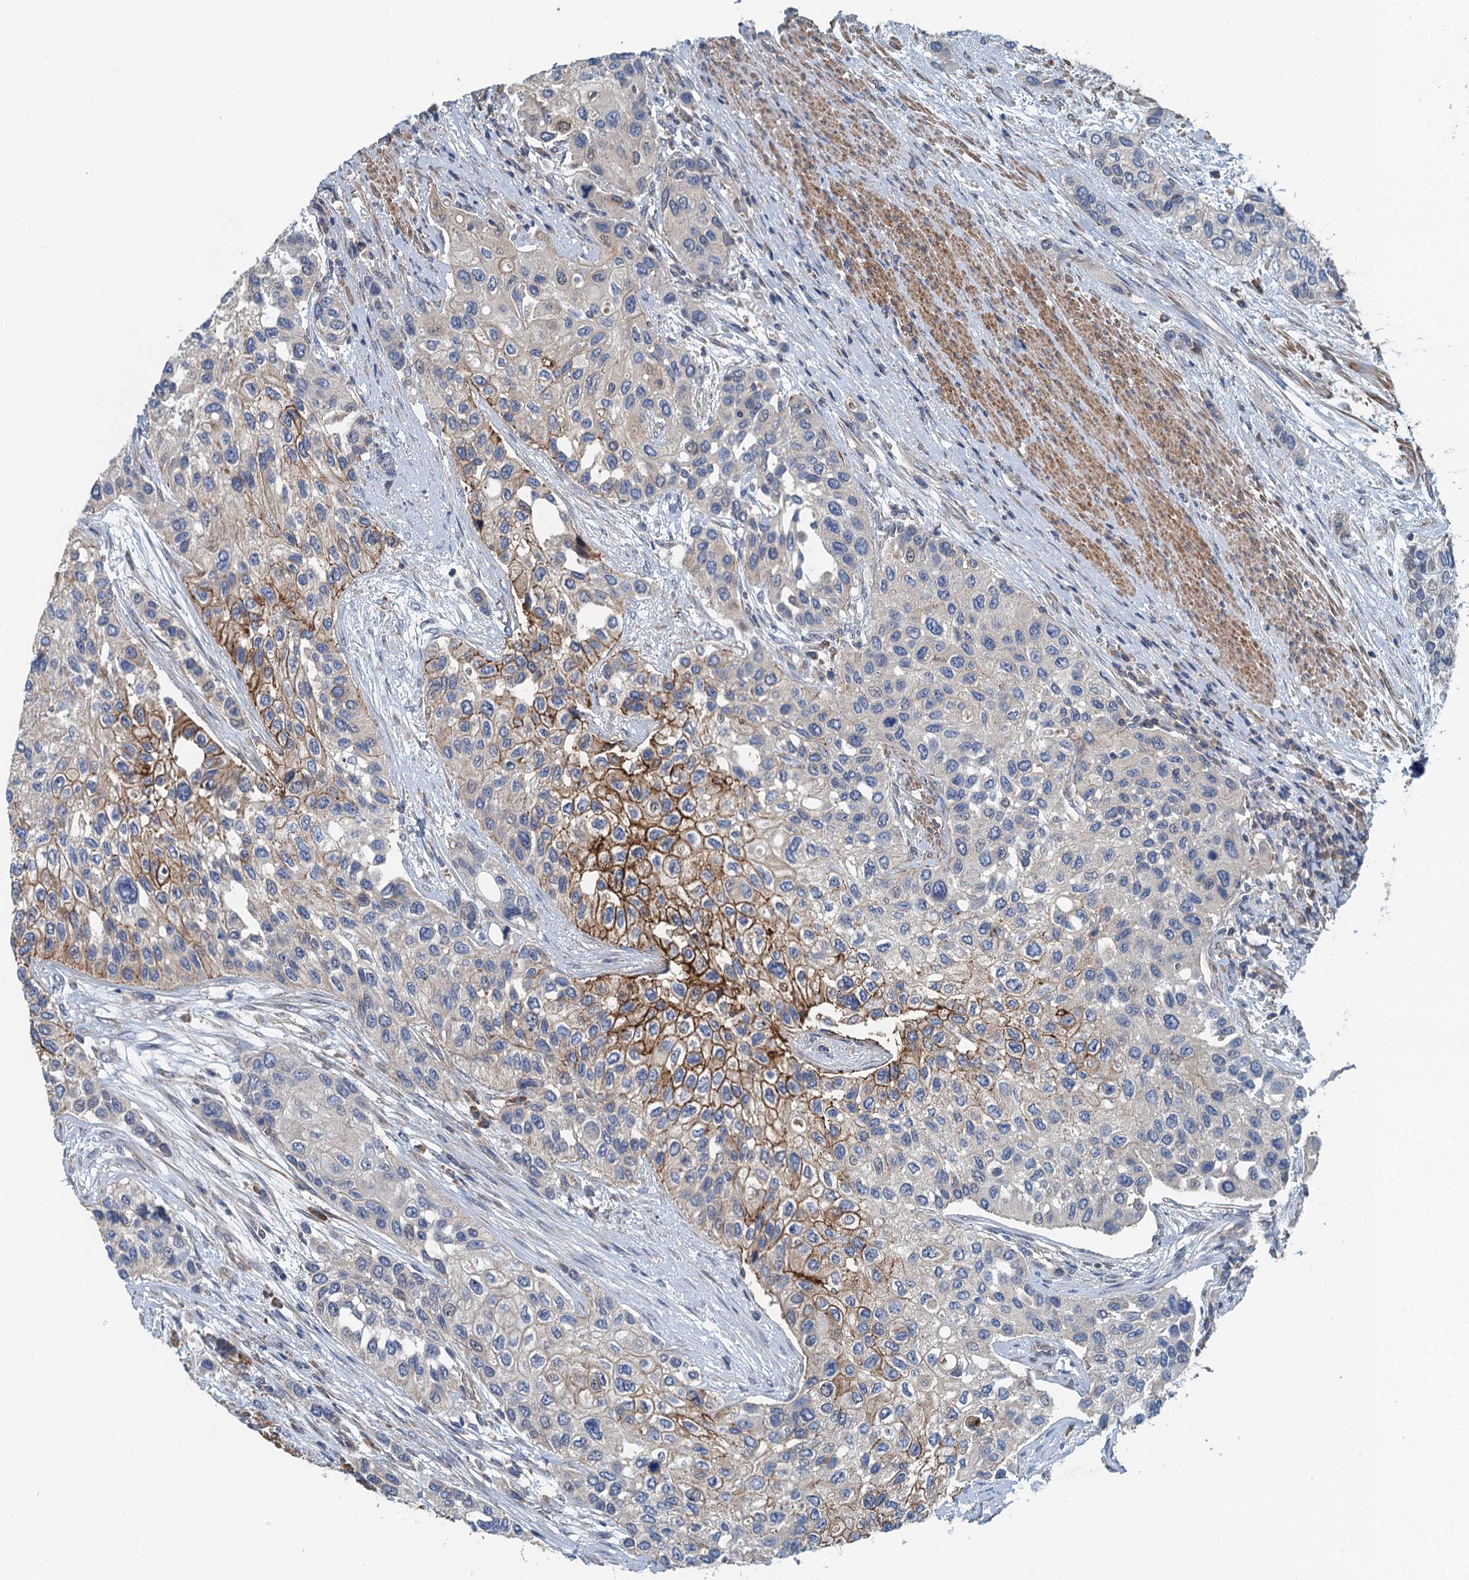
{"staining": {"intensity": "strong", "quantity": "<25%", "location": "cytoplasmic/membranous"}, "tissue": "urothelial cancer", "cell_type": "Tumor cells", "image_type": "cancer", "snomed": [{"axis": "morphology", "description": "Normal tissue, NOS"}, {"axis": "morphology", "description": "Urothelial carcinoma, High grade"}, {"axis": "topography", "description": "Vascular tissue"}, {"axis": "topography", "description": "Urinary bladder"}], "caption": "High-power microscopy captured an immunohistochemistry (IHC) image of urothelial cancer, revealing strong cytoplasmic/membranous expression in approximately <25% of tumor cells.", "gene": "PPP1R14D", "patient": {"sex": "female", "age": 56}}